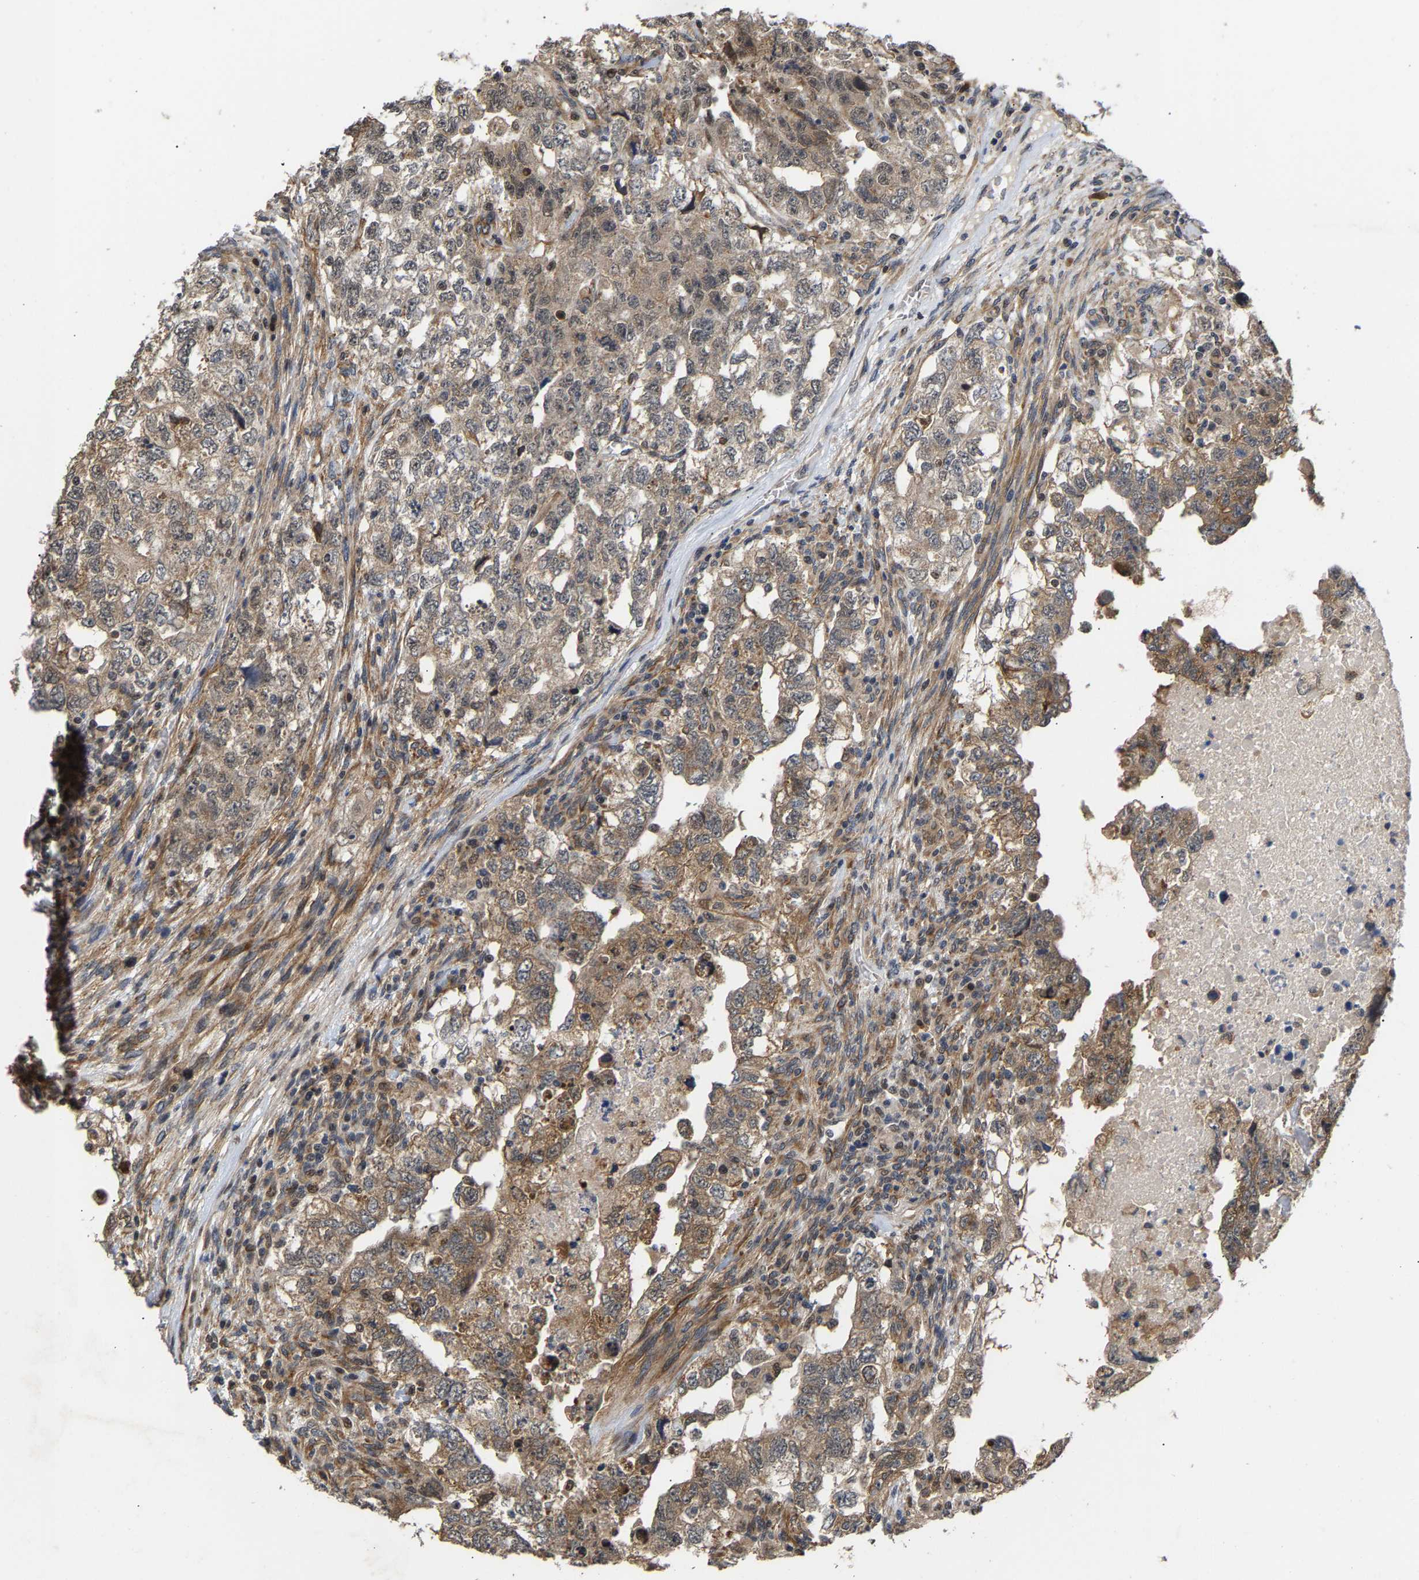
{"staining": {"intensity": "moderate", "quantity": "25%-75%", "location": "cytoplasmic/membranous"}, "tissue": "testis cancer", "cell_type": "Tumor cells", "image_type": "cancer", "snomed": [{"axis": "morphology", "description": "Carcinoma, Embryonal, NOS"}, {"axis": "topography", "description": "Testis"}], "caption": "Immunohistochemical staining of human testis embryonal carcinoma shows medium levels of moderate cytoplasmic/membranous protein expression in approximately 25%-75% of tumor cells. The protein of interest is shown in brown color, while the nuclei are stained blue.", "gene": "CLIP2", "patient": {"sex": "male", "age": 36}}